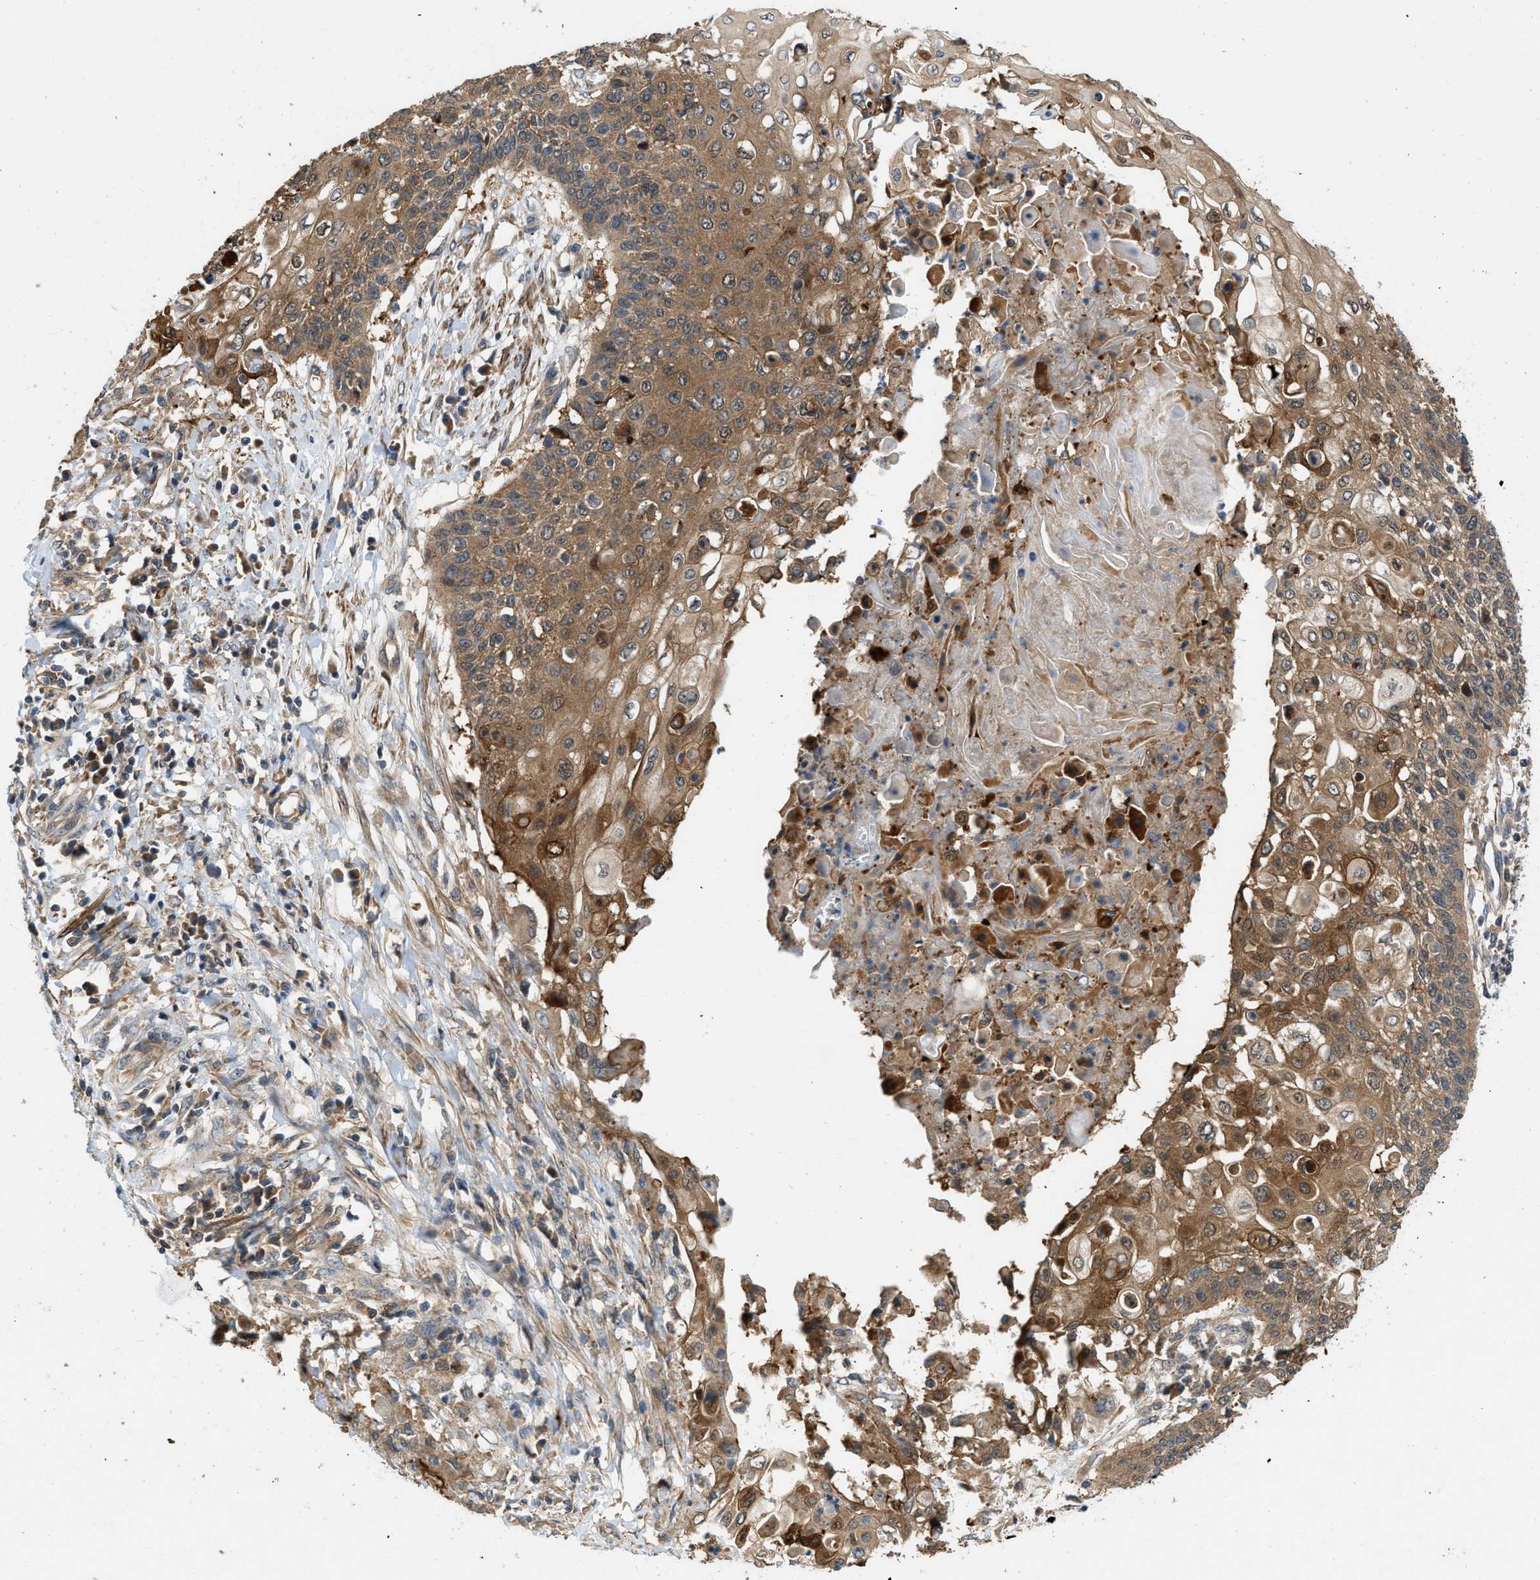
{"staining": {"intensity": "moderate", "quantity": ">75%", "location": "cytoplasmic/membranous"}, "tissue": "cervical cancer", "cell_type": "Tumor cells", "image_type": "cancer", "snomed": [{"axis": "morphology", "description": "Squamous cell carcinoma, NOS"}, {"axis": "topography", "description": "Cervix"}], "caption": "Protein expression analysis of human squamous cell carcinoma (cervical) reveals moderate cytoplasmic/membranous expression in about >75% of tumor cells.", "gene": "GPR31", "patient": {"sex": "female", "age": 39}}